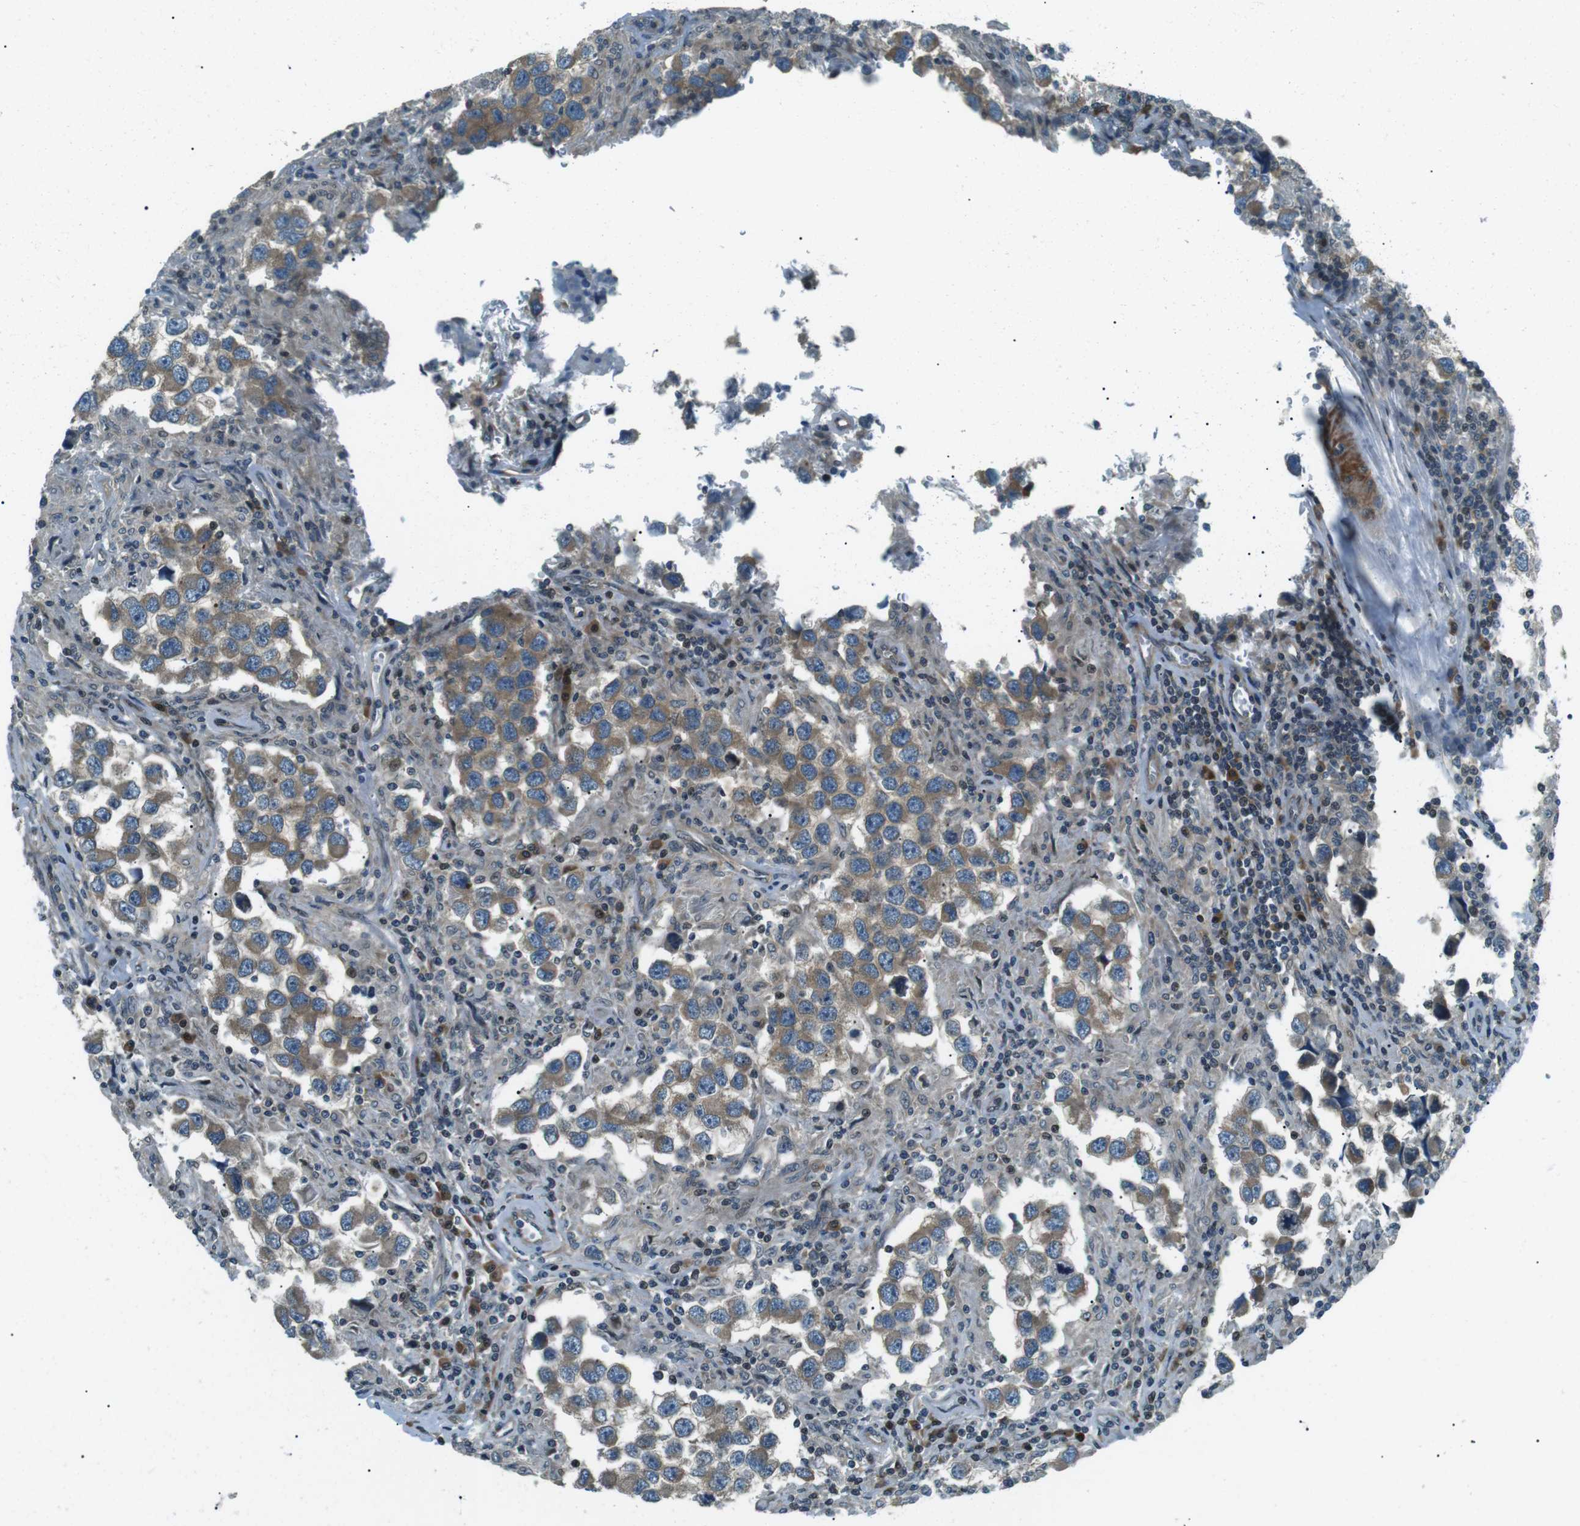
{"staining": {"intensity": "moderate", "quantity": ">75%", "location": "cytoplasmic/membranous"}, "tissue": "testis cancer", "cell_type": "Tumor cells", "image_type": "cancer", "snomed": [{"axis": "morphology", "description": "Carcinoma, Embryonal, NOS"}, {"axis": "topography", "description": "Testis"}], "caption": "Immunohistochemical staining of testis cancer (embryonal carcinoma) displays medium levels of moderate cytoplasmic/membranous protein positivity in approximately >75% of tumor cells.", "gene": "TMEM74", "patient": {"sex": "male", "age": 21}}